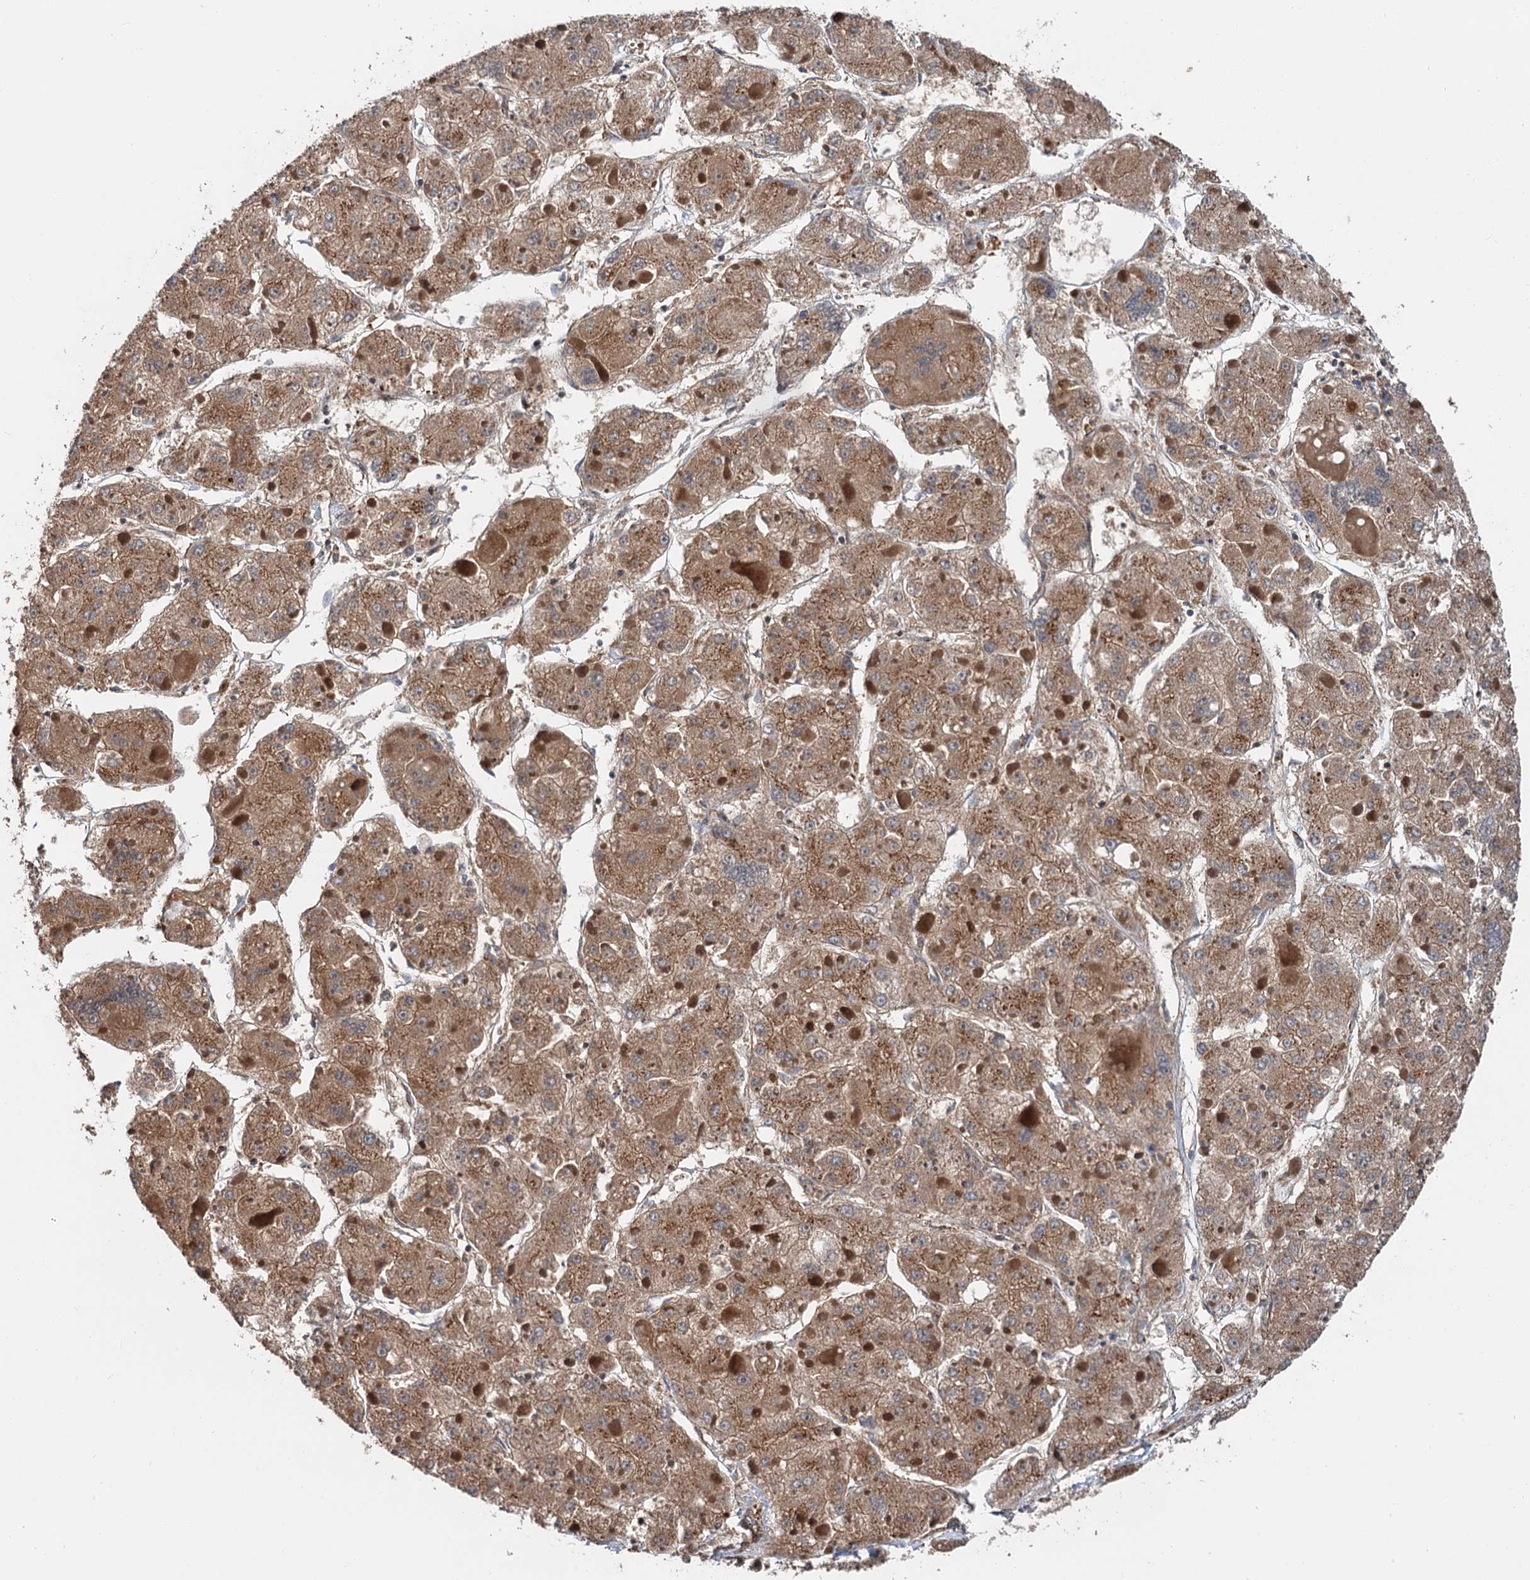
{"staining": {"intensity": "moderate", "quantity": ">75%", "location": "cytoplasmic/membranous"}, "tissue": "liver cancer", "cell_type": "Tumor cells", "image_type": "cancer", "snomed": [{"axis": "morphology", "description": "Carcinoma, Hepatocellular, NOS"}, {"axis": "topography", "description": "Liver"}], "caption": "The micrograph displays immunohistochemical staining of liver cancer. There is moderate cytoplasmic/membranous expression is identified in about >75% of tumor cells.", "gene": "ANKRD26", "patient": {"sex": "female", "age": 73}}